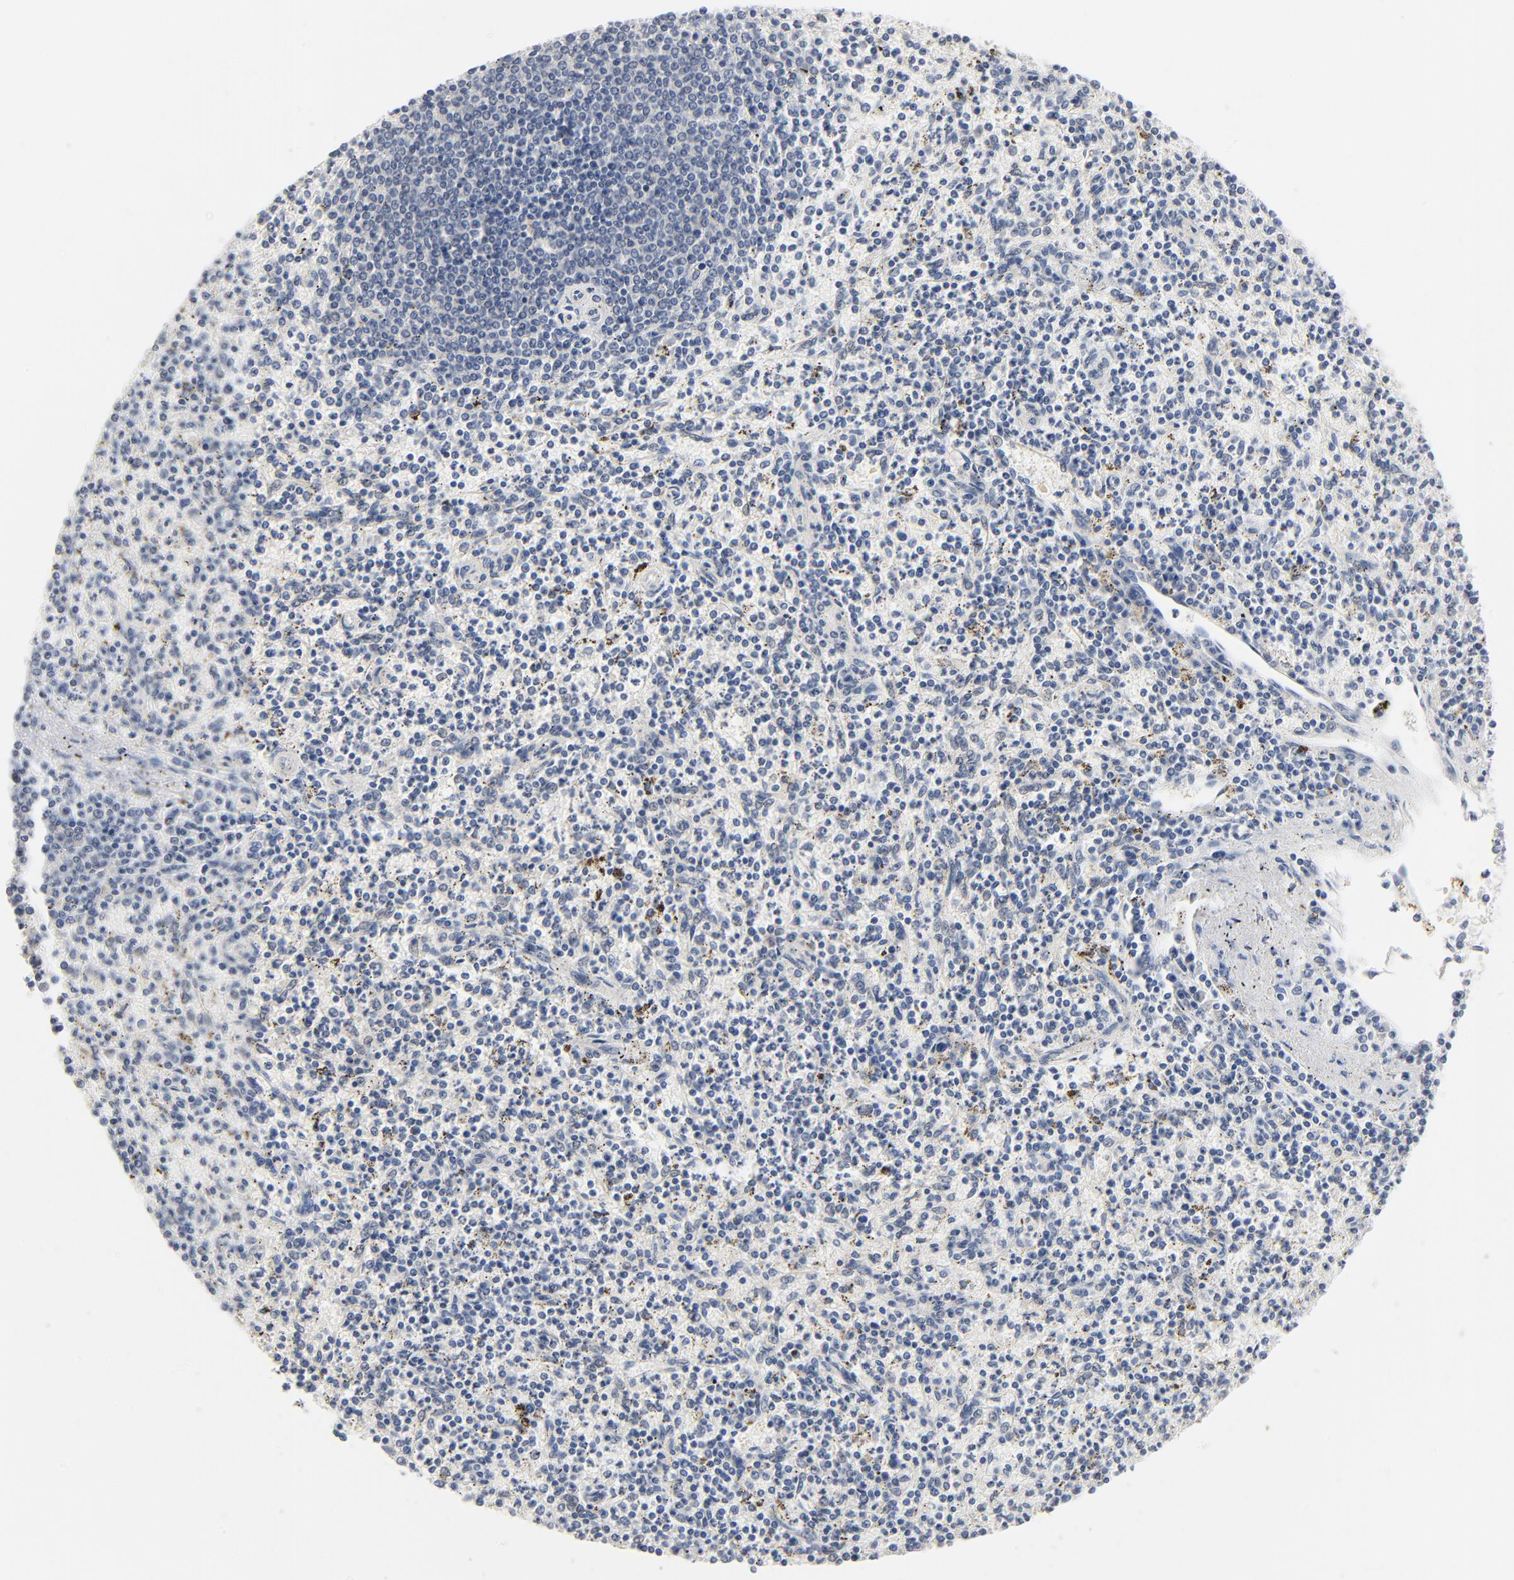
{"staining": {"intensity": "negative", "quantity": "none", "location": "none"}, "tissue": "spleen", "cell_type": "Cells in red pulp", "image_type": "normal", "snomed": [{"axis": "morphology", "description": "Normal tissue, NOS"}, {"axis": "topography", "description": "Spleen"}], "caption": "An immunohistochemistry (IHC) photomicrograph of unremarkable spleen is shown. There is no staining in cells in red pulp of spleen. The staining was performed using DAB (3,3'-diaminobenzidine) to visualize the protein expression in brown, while the nuclei were stained in blue with hematoxylin (Magnification: 20x).", "gene": "EPCAM", "patient": {"sex": "male", "age": 72}}